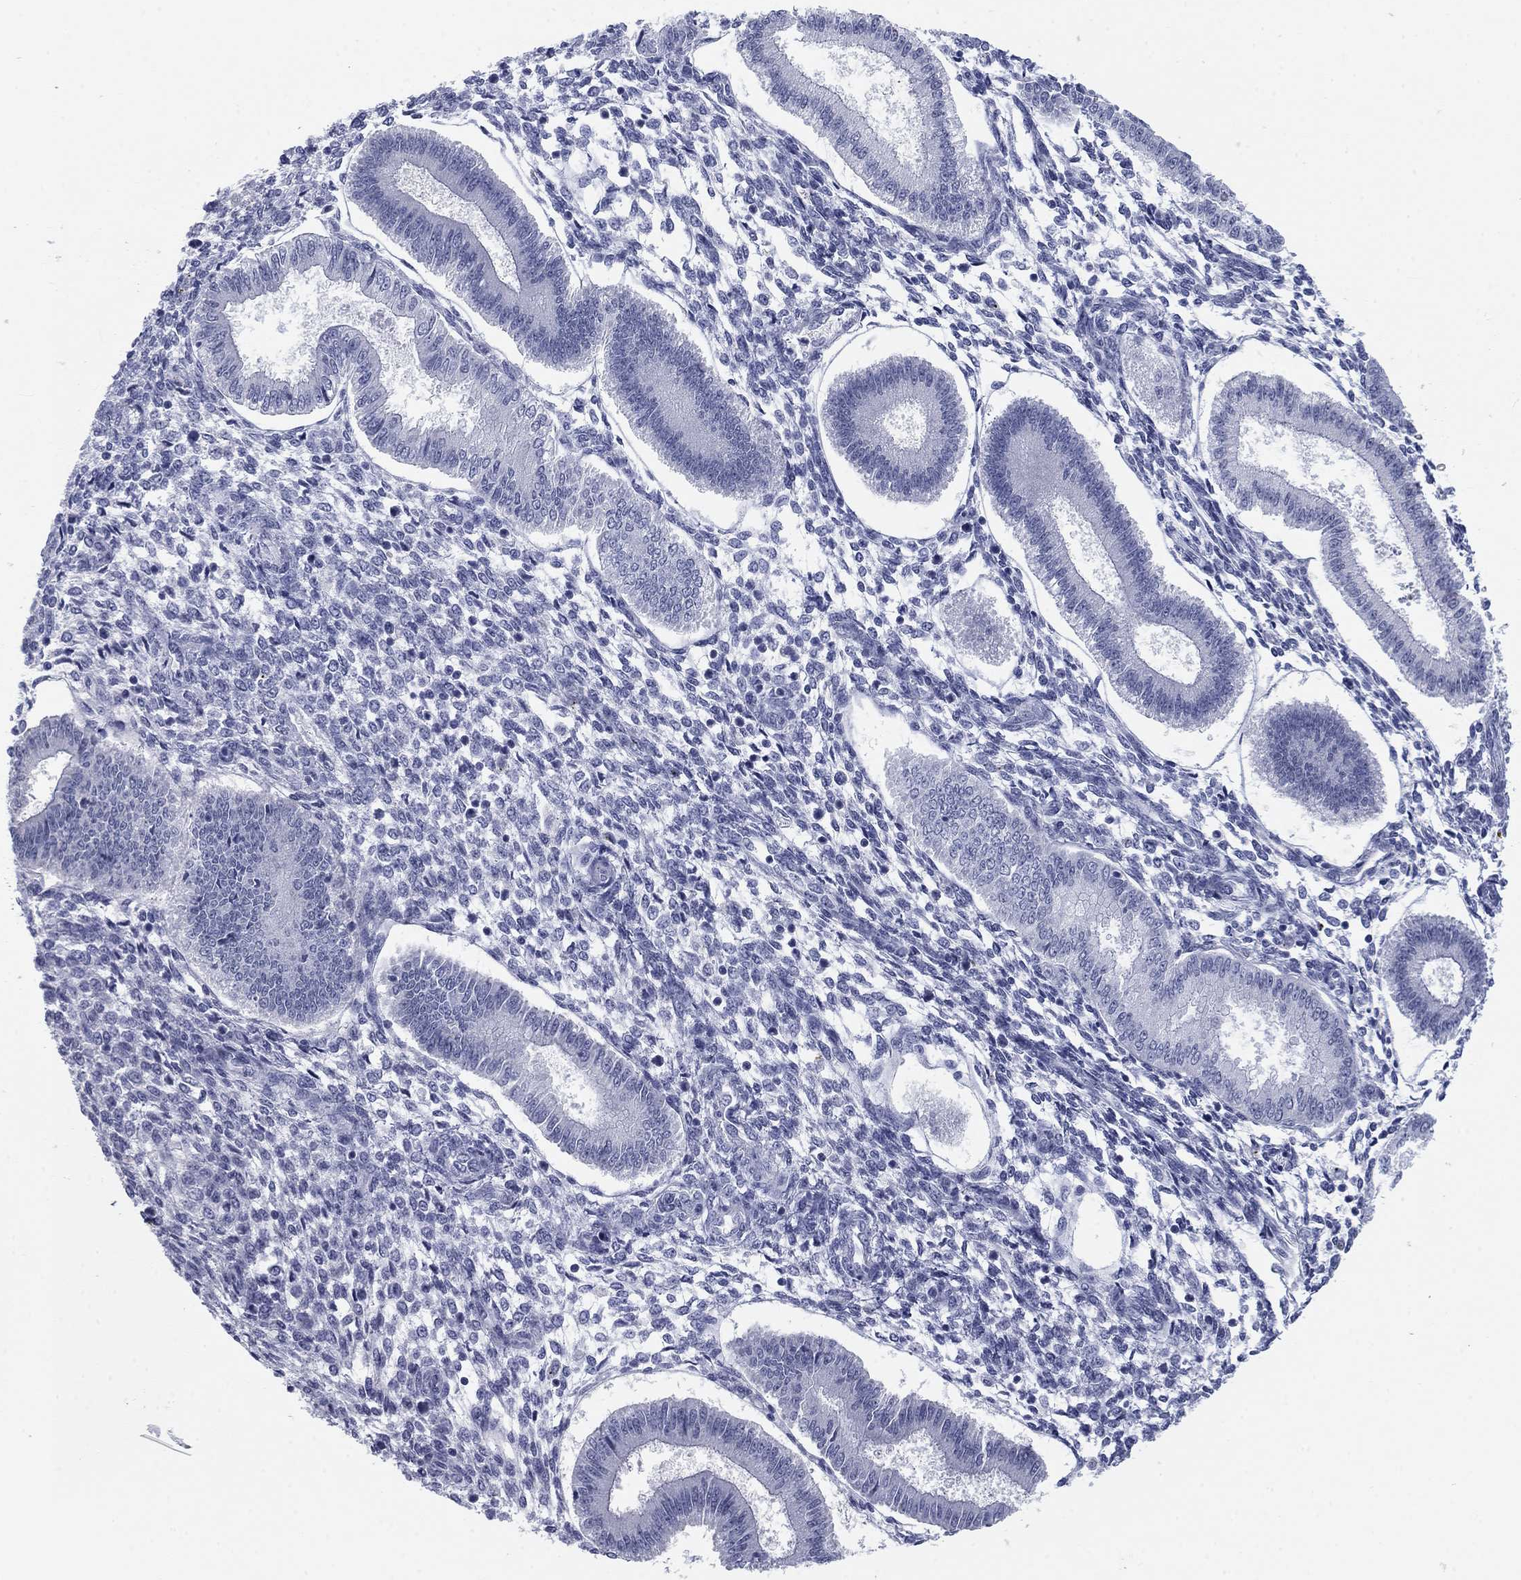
{"staining": {"intensity": "negative", "quantity": "none", "location": "none"}, "tissue": "endometrium", "cell_type": "Cells in endometrial stroma", "image_type": "normal", "snomed": [{"axis": "morphology", "description": "Normal tissue, NOS"}, {"axis": "topography", "description": "Endometrium"}], "caption": "There is no significant expression in cells in endometrial stroma of endometrium.", "gene": "CALB1", "patient": {"sex": "female", "age": 43}}